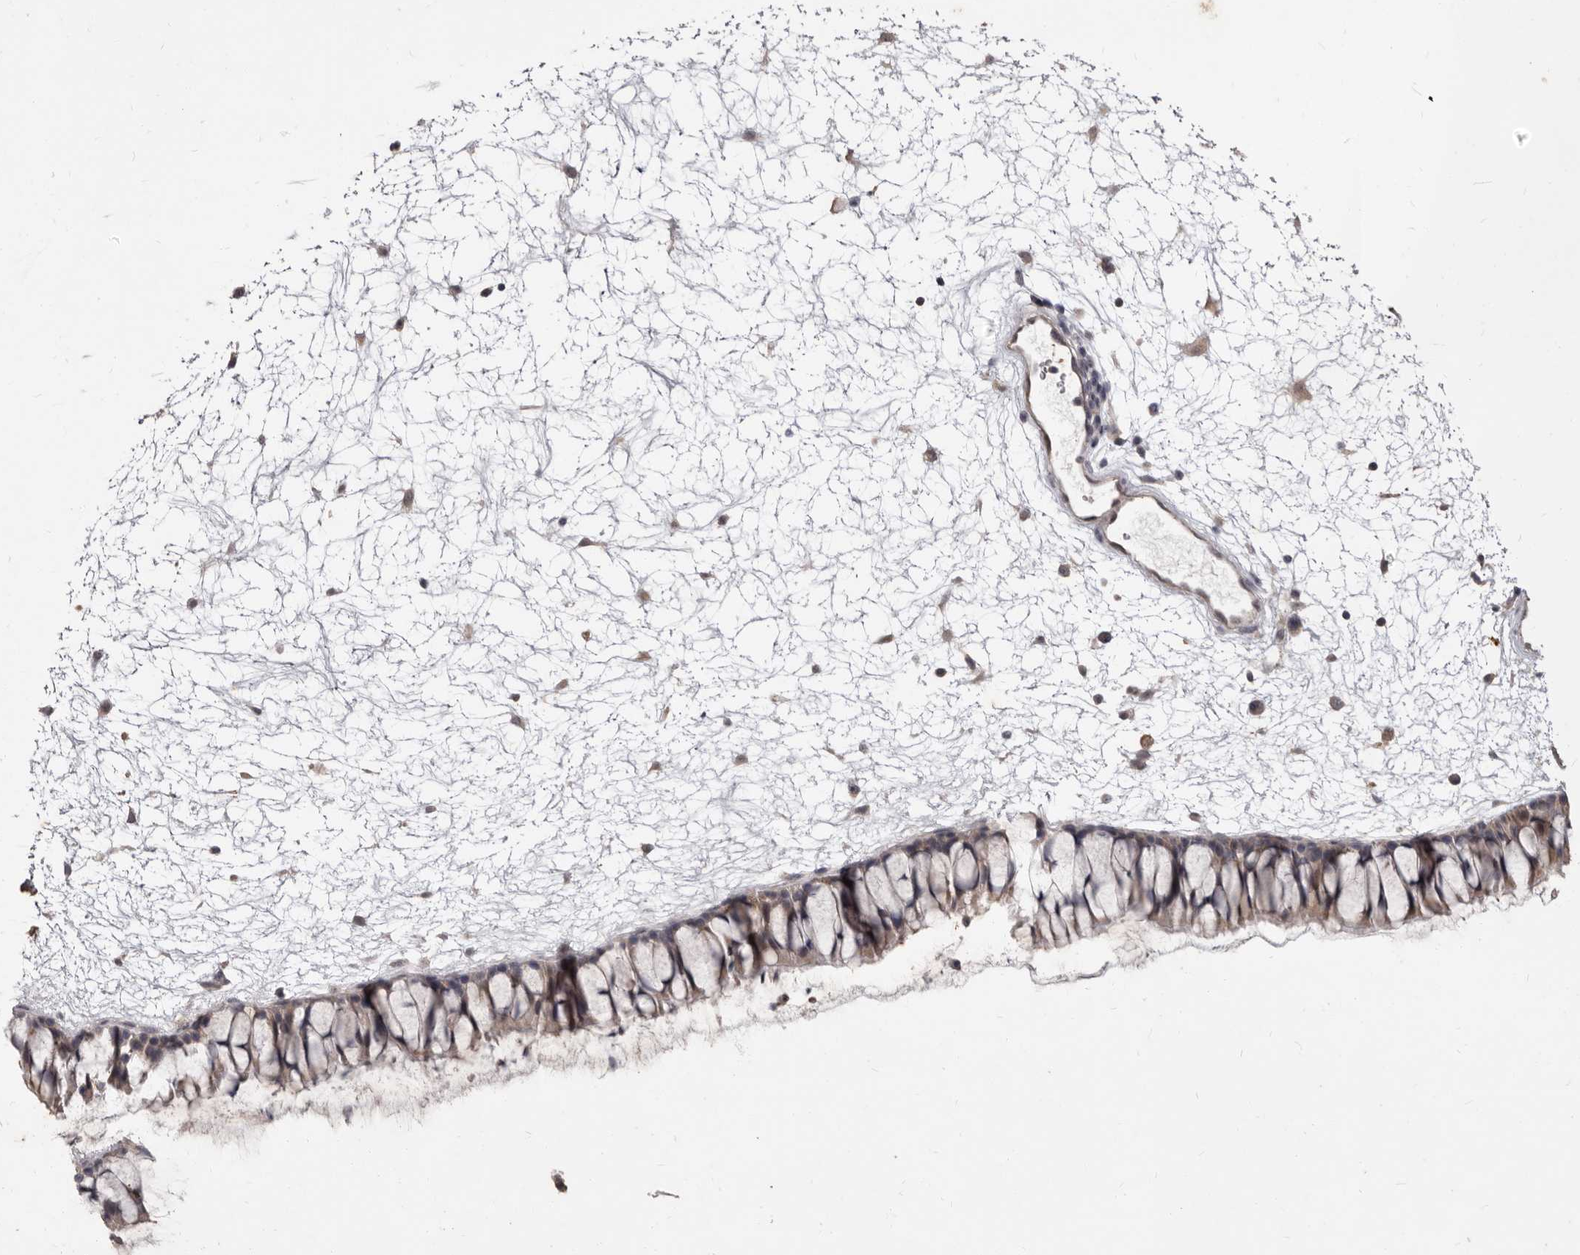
{"staining": {"intensity": "moderate", "quantity": "25%-75%", "location": "cytoplasmic/membranous"}, "tissue": "nasopharynx", "cell_type": "Respiratory epithelial cells", "image_type": "normal", "snomed": [{"axis": "morphology", "description": "Normal tissue, NOS"}, {"axis": "topography", "description": "Nasopharynx"}], "caption": "A medium amount of moderate cytoplasmic/membranous staining is identified in approximately 25%-75% of respiratory epithelial cells in benign nasopharynx. (DAB (3,3'-diaminobenzidine) = brown stain, brightfield microscopy at high magnification).", "gene": "ACLY", "patient": {"sex": "male", "age": 64}}